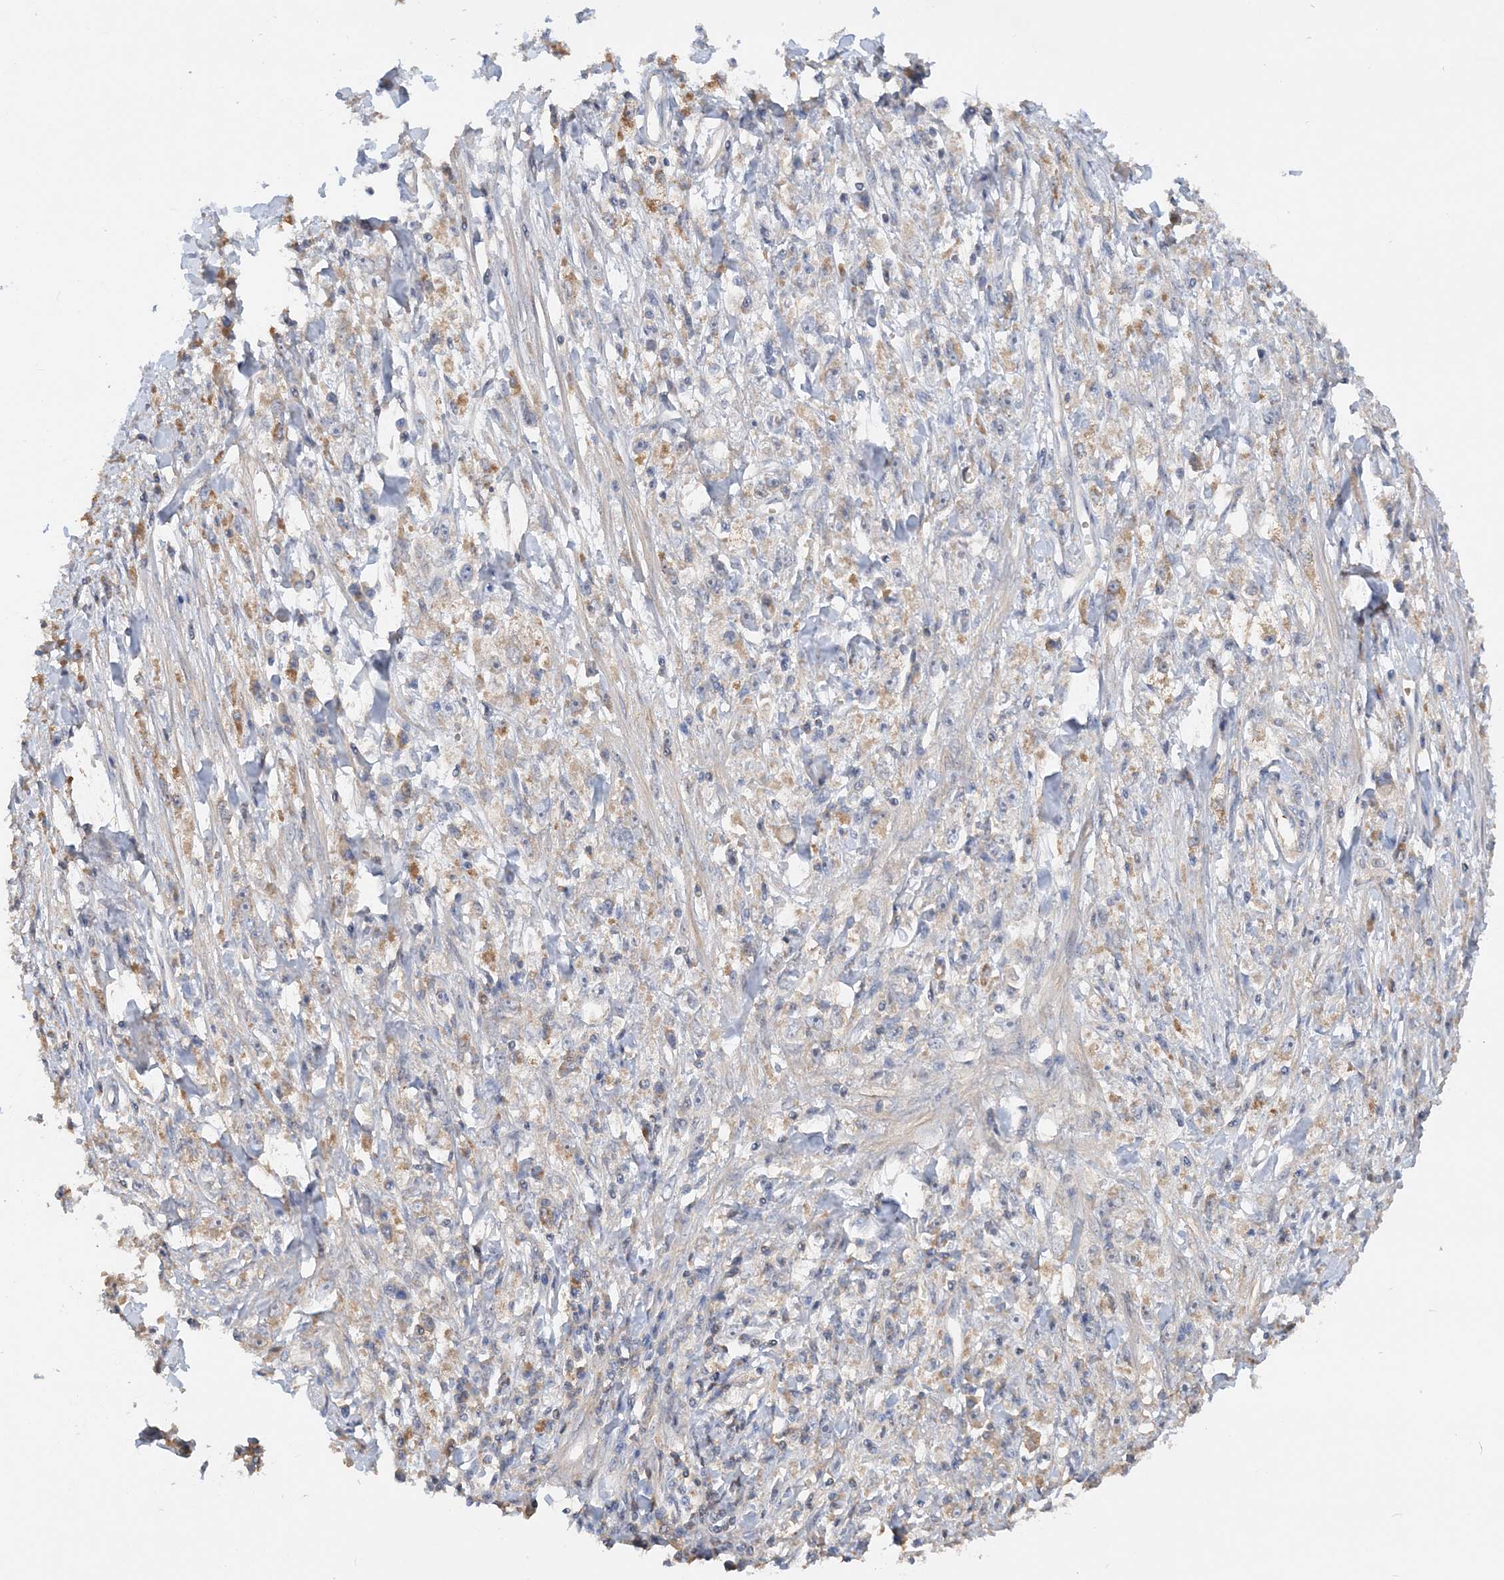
{"staining": {"intensity": "moderate", "quantity": "25%-75%", "location": "cytoplasmic/membranous"}, "tissue": "stomach cancer", "cell_type": "Tumor cells", "image_type": "cancer", "snomed": [{"axis": "morphology", "description": "Adenocarcinoma, NOS"}, {"axis": "topography", "description": "Stomach"}], "caption": "Protein staining by IHC displays moderate cytoplasmic/membranous expression in approximately 25%-75% of tumor cells in stomach cancer.", "gene": "GRINA", "patient": {"sex": "female", "age": 59}}